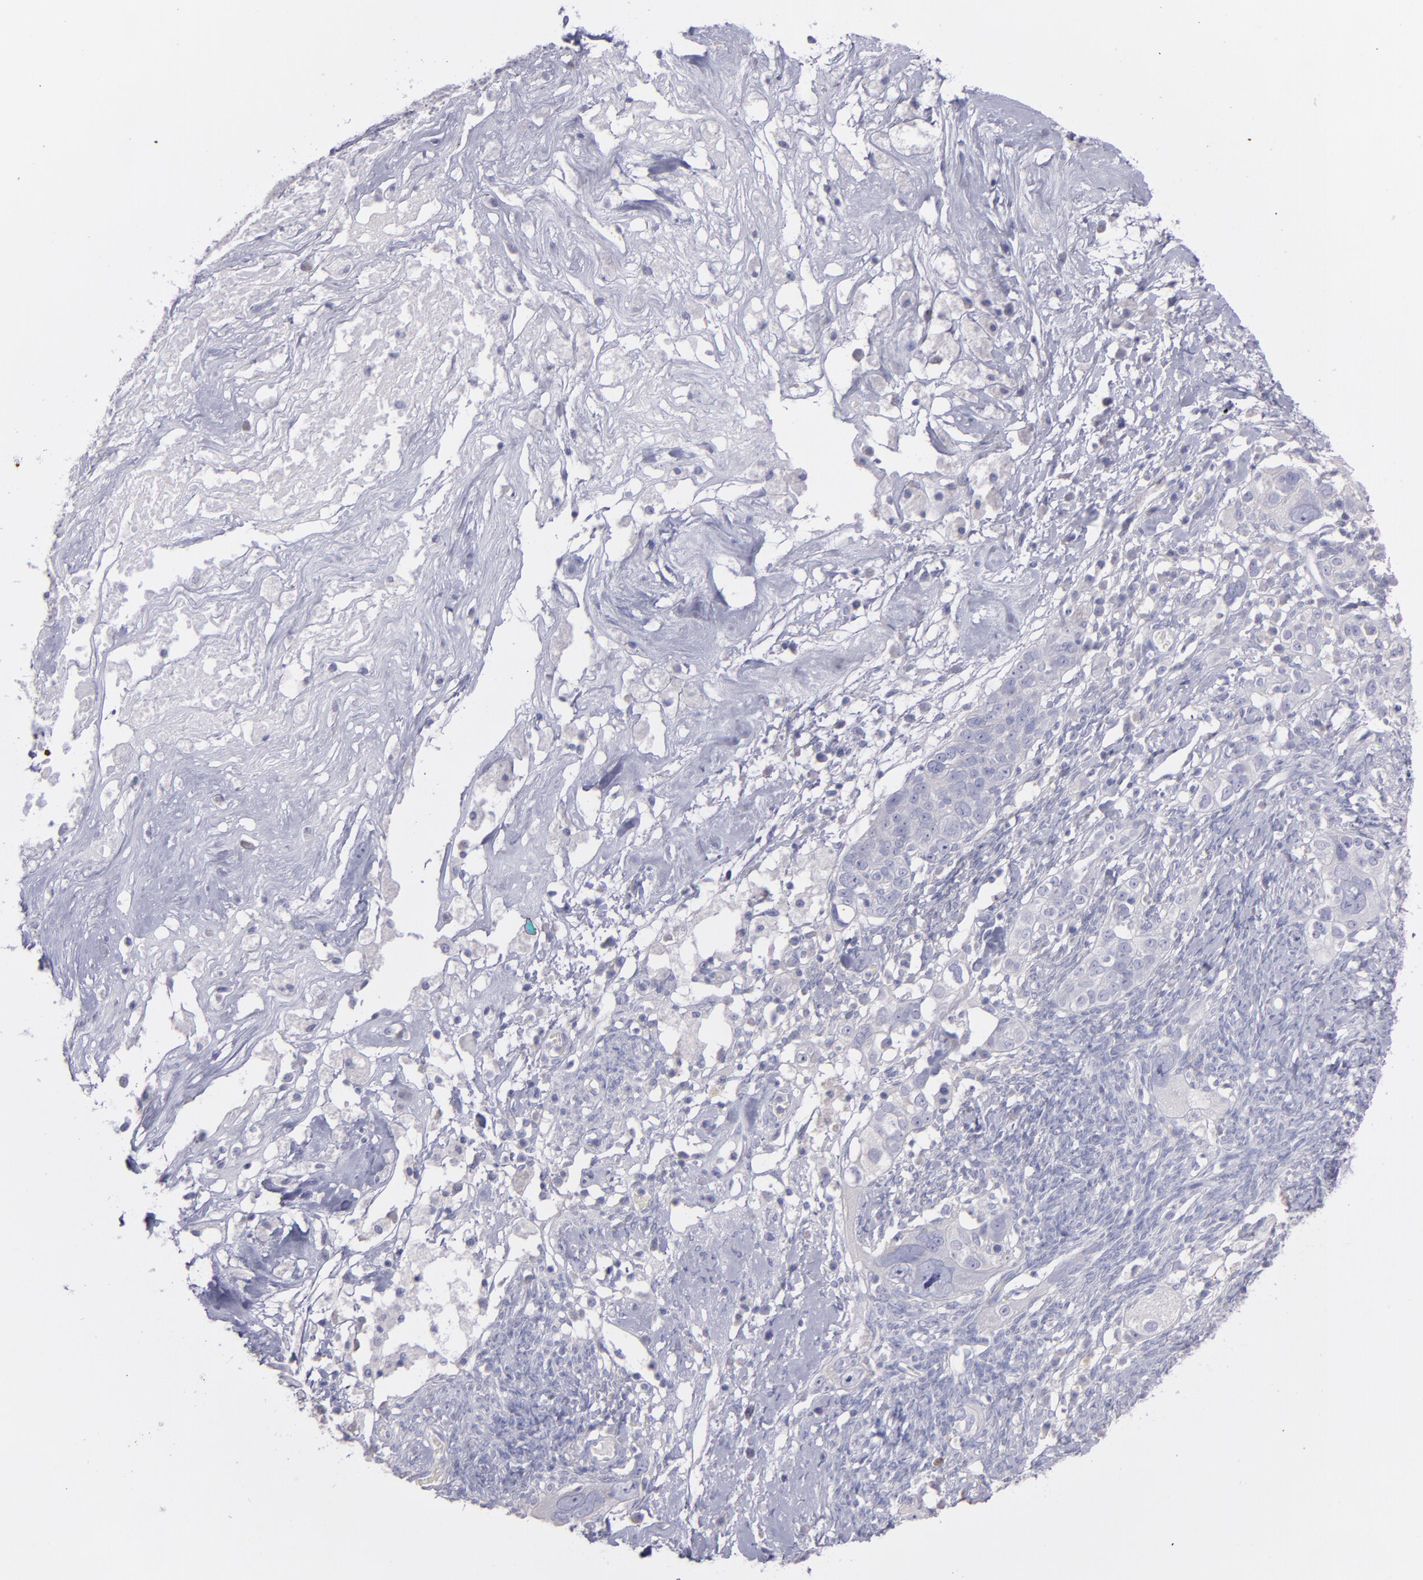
{"staining": {"intensity": "negative", "quantity": "none", "location": "none"}, "tissue": "ovarian cancer", "cell_type": "Tumor cells", "image_type": "cancer", "snomed": [{"axis": "morphology", "description": "Normal tissue, NOS"}, {"axis": "morphology", "description": "Cystadenocarcinoma, serous, NOS"}, {"axis": "topography", "description": "Ovary"}], "caption": "High magnification brightfield microscopy of ovarian cancer (serous cystadenocarcinoma) stained with DAB (brown) and counterstained with hematoxylin (blue): tumor cells show no significant positivity.", "gene": "SNAP25", "patient": {"sex": "female", "age": 62}}